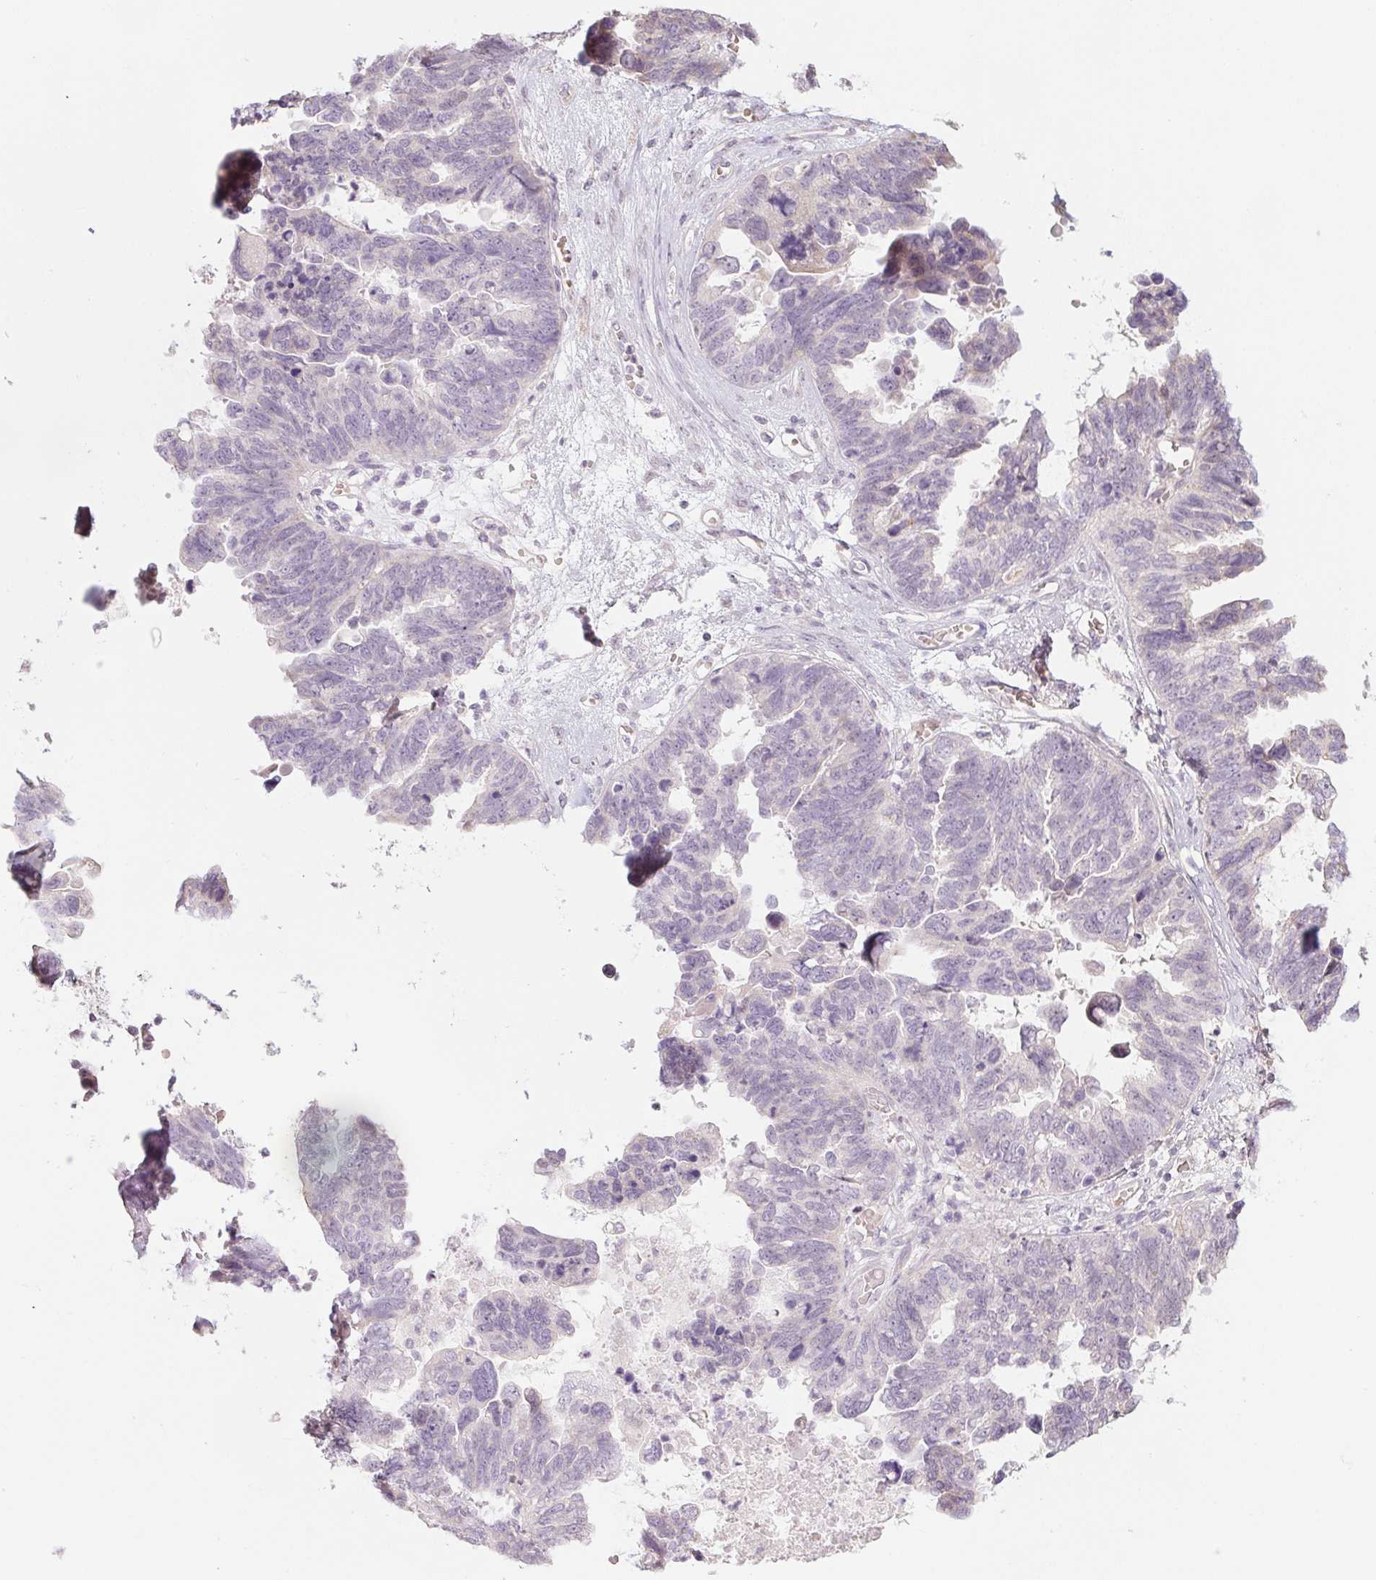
{"staining": {"intensity": "negative", "quantity": "none", "location": "none"}, "tissue": "ovarian cancer", "cell_type": "Tumor cells", "image_type": "cancer", "snomed": [{"axis": "morphology", "description": "Cystadenocarcinoma, serous, NOS"}, {"axis": "topography", "description": "Ovary"}], "caption": "A micrograph of human ovarian cancer is negative for staining in tumor cells.", "gene": "CTCFL", "patient": {"sex": "female", "age": 60}}